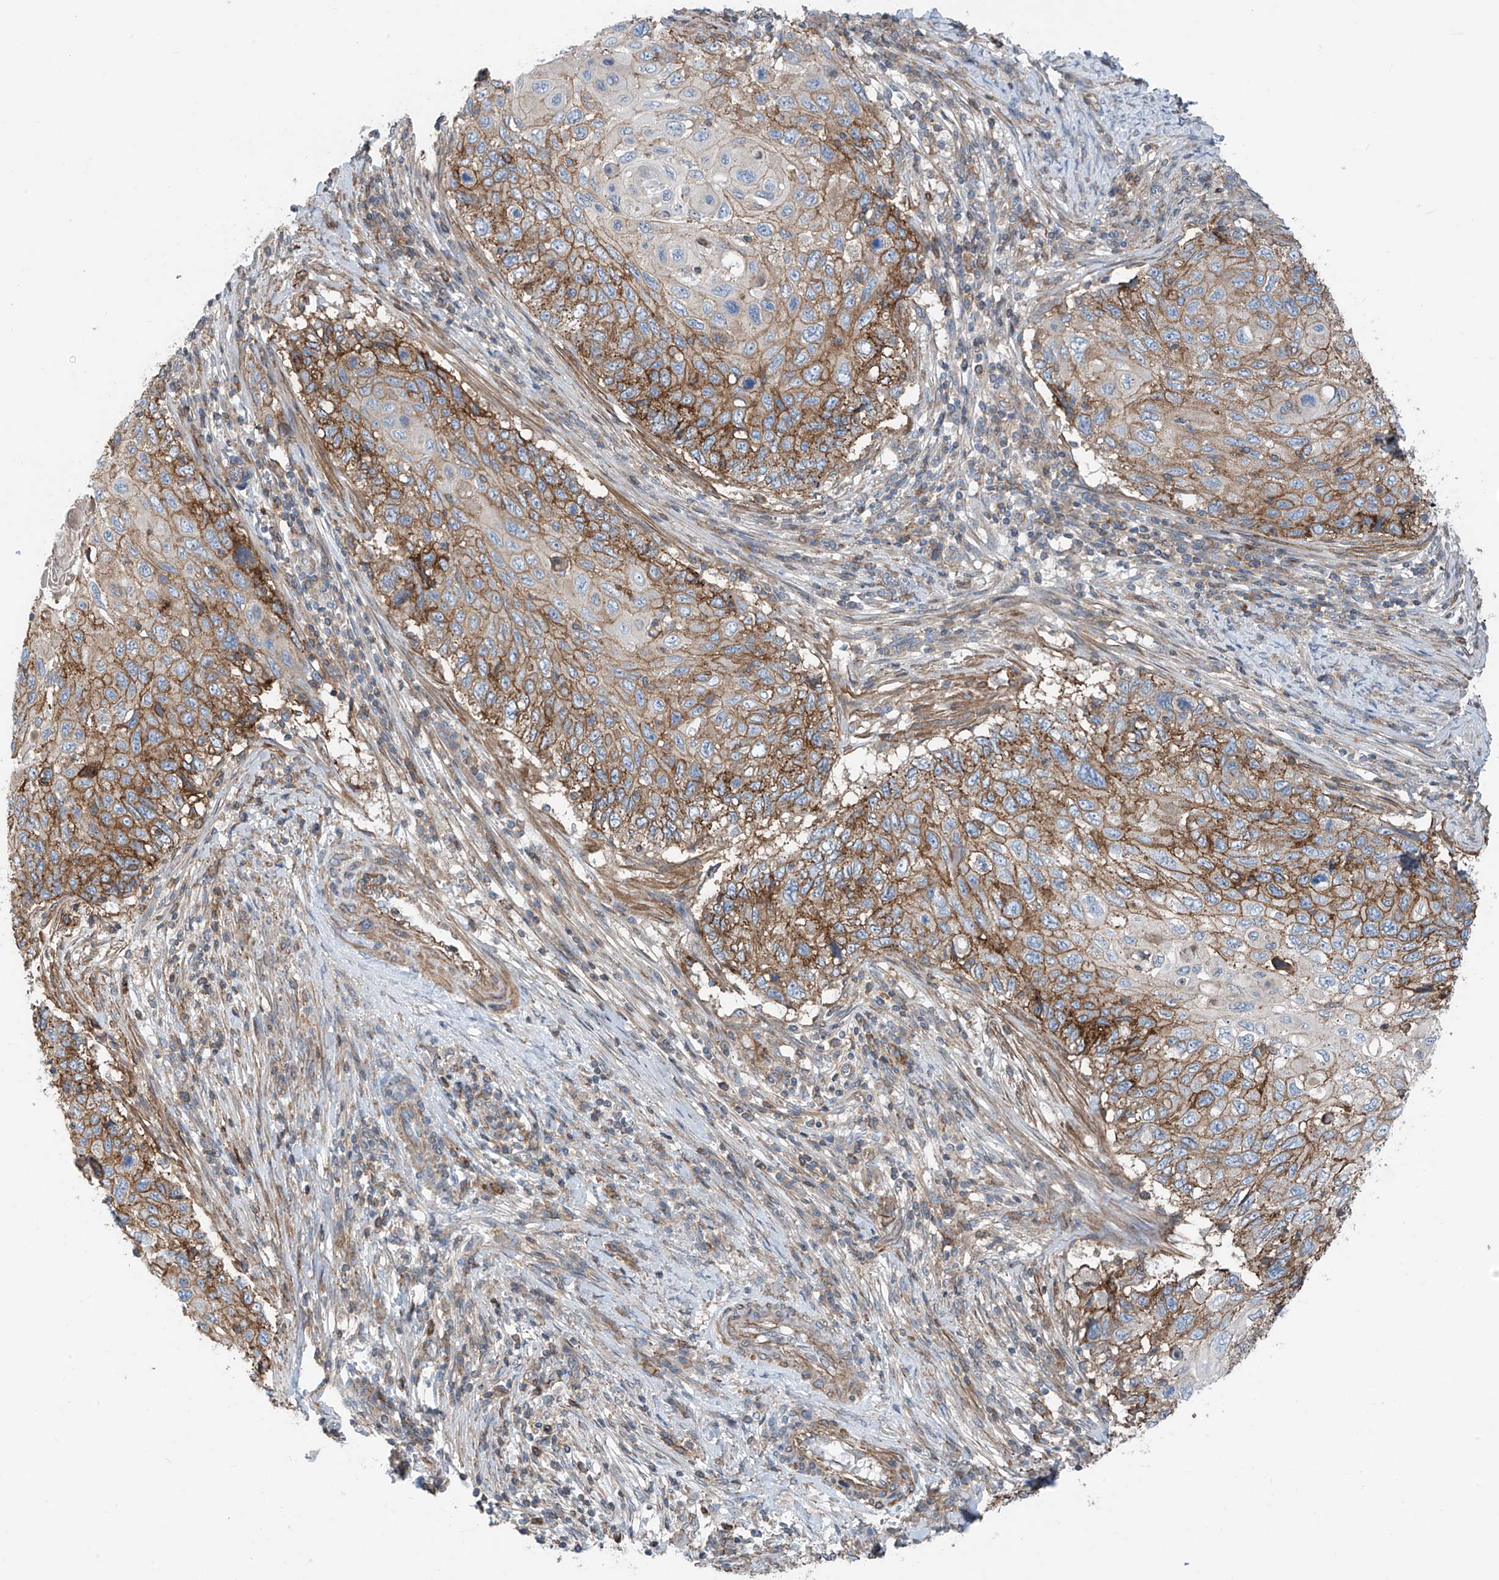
{"staining": {"intensity": "moderate", "quantity": ">75%", "location": "cytoplasmic/membranous"}, "tissue": "cervical cancer", "cell_type": "Tumor cells", "image_type": "cancer", "snomed": [{"axis": "morphology", "description": "Squamous cell carcinoma, NOS"}, {"axis": "topography", "description": "Cervix"}], "caption": "Immunohistochemical staining of human cervical squamous cell carcinoma displays medium levels of moderate cytoplasmic/membranous expression in approximately >75% of tumor cells.", "gene": "SLC1A5", "patient": {"sex": "female", "age": 70}}